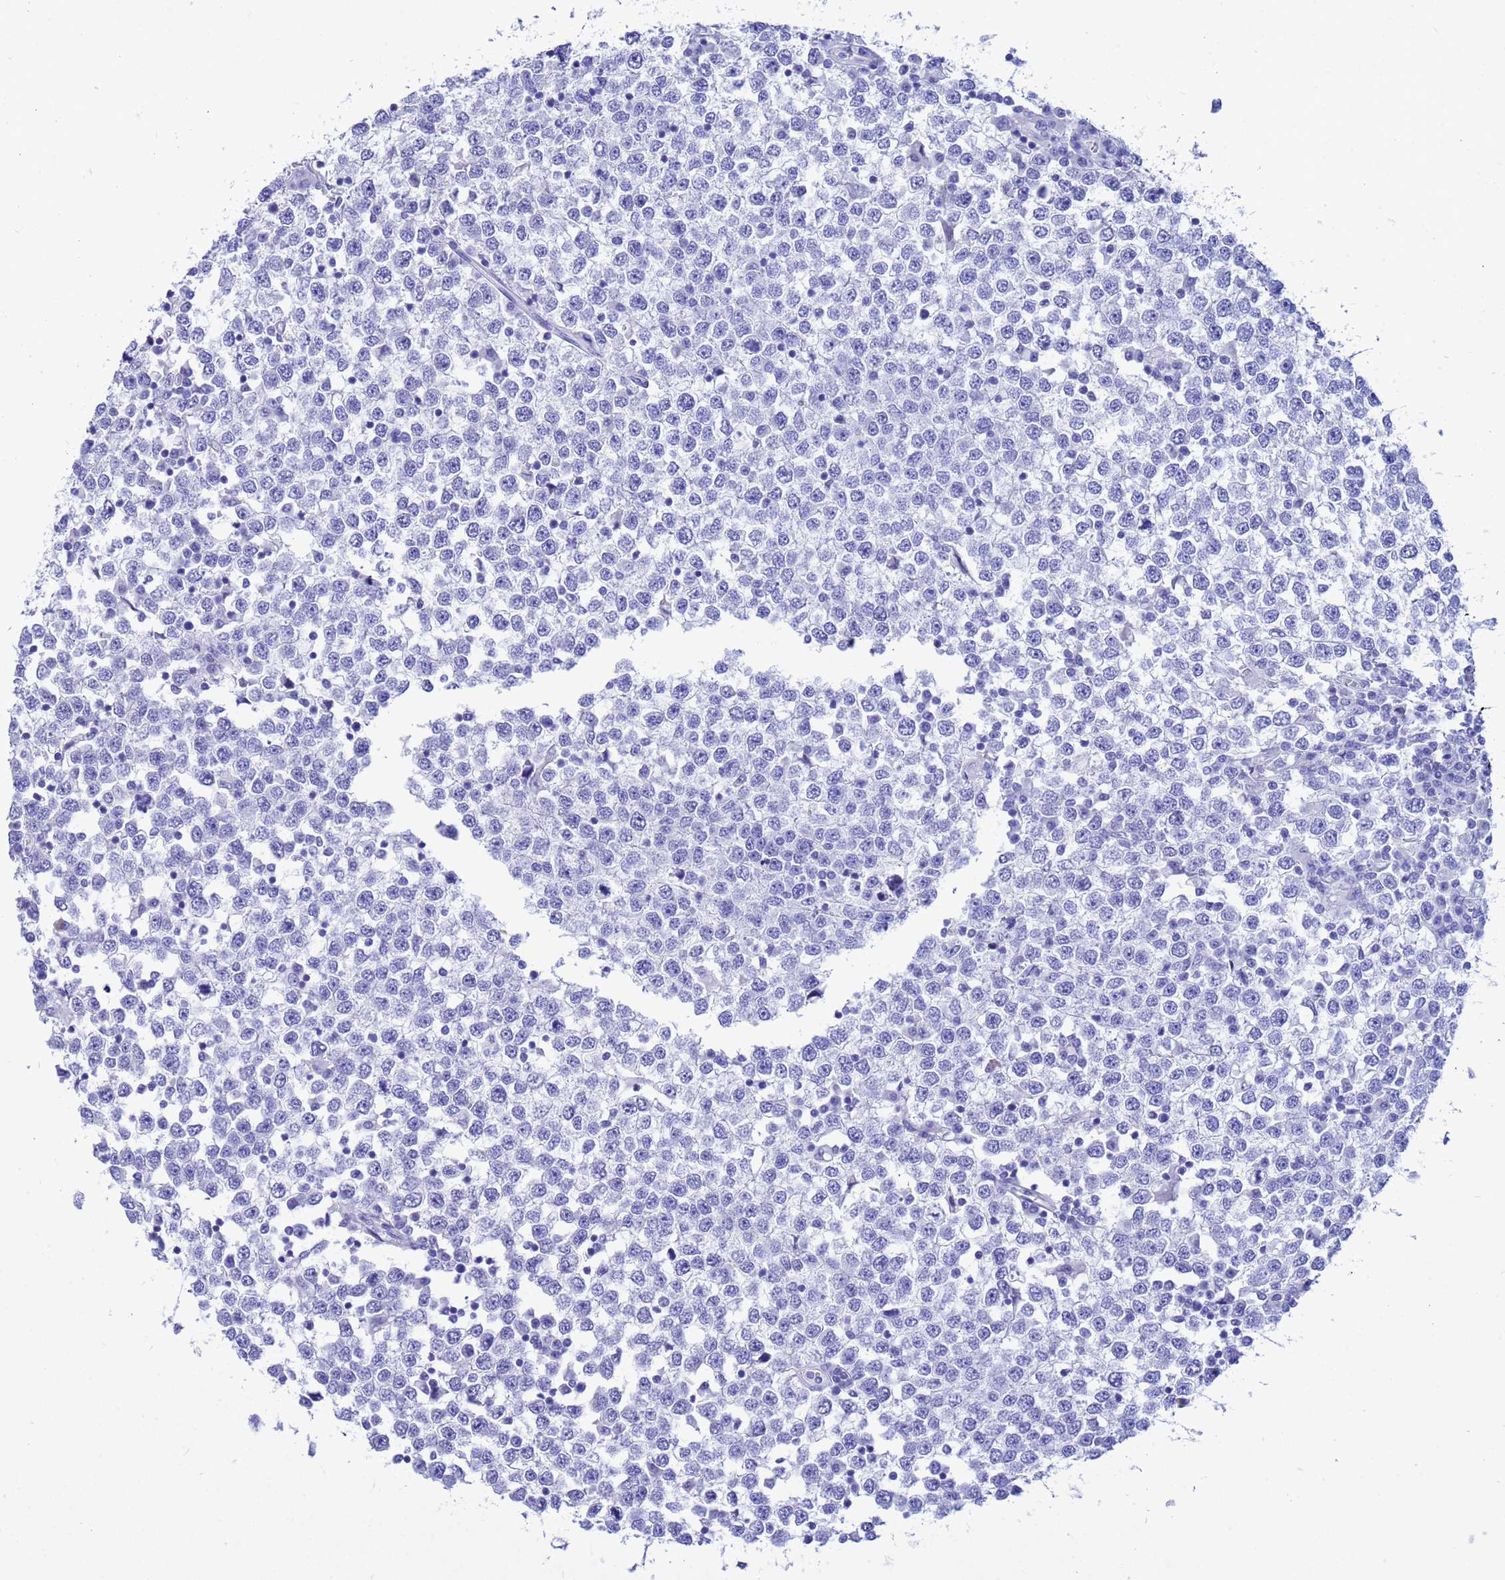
{"staining": {"intensity": "negative", "quantity": "none", "location": "none"}, "tissue": "testis cancer", "cell_type": "Tumor cells", "image_type": "cancer", "snomed": [{"axis": "morphology", "description": "Seminoma, NOS"}, {"axis": "topography", "description": "Testis"}], "caption": "An IHC image of testis cancer (seminoma) is shown. There is no staining in tumor cells of testis cancer (seminoma). (Brightfield microscopy of DAB immunohistochemistry (IHC) at high magnification).", "gene": "AKR1C2", "patient": {"sex": "male", "age": 65}}